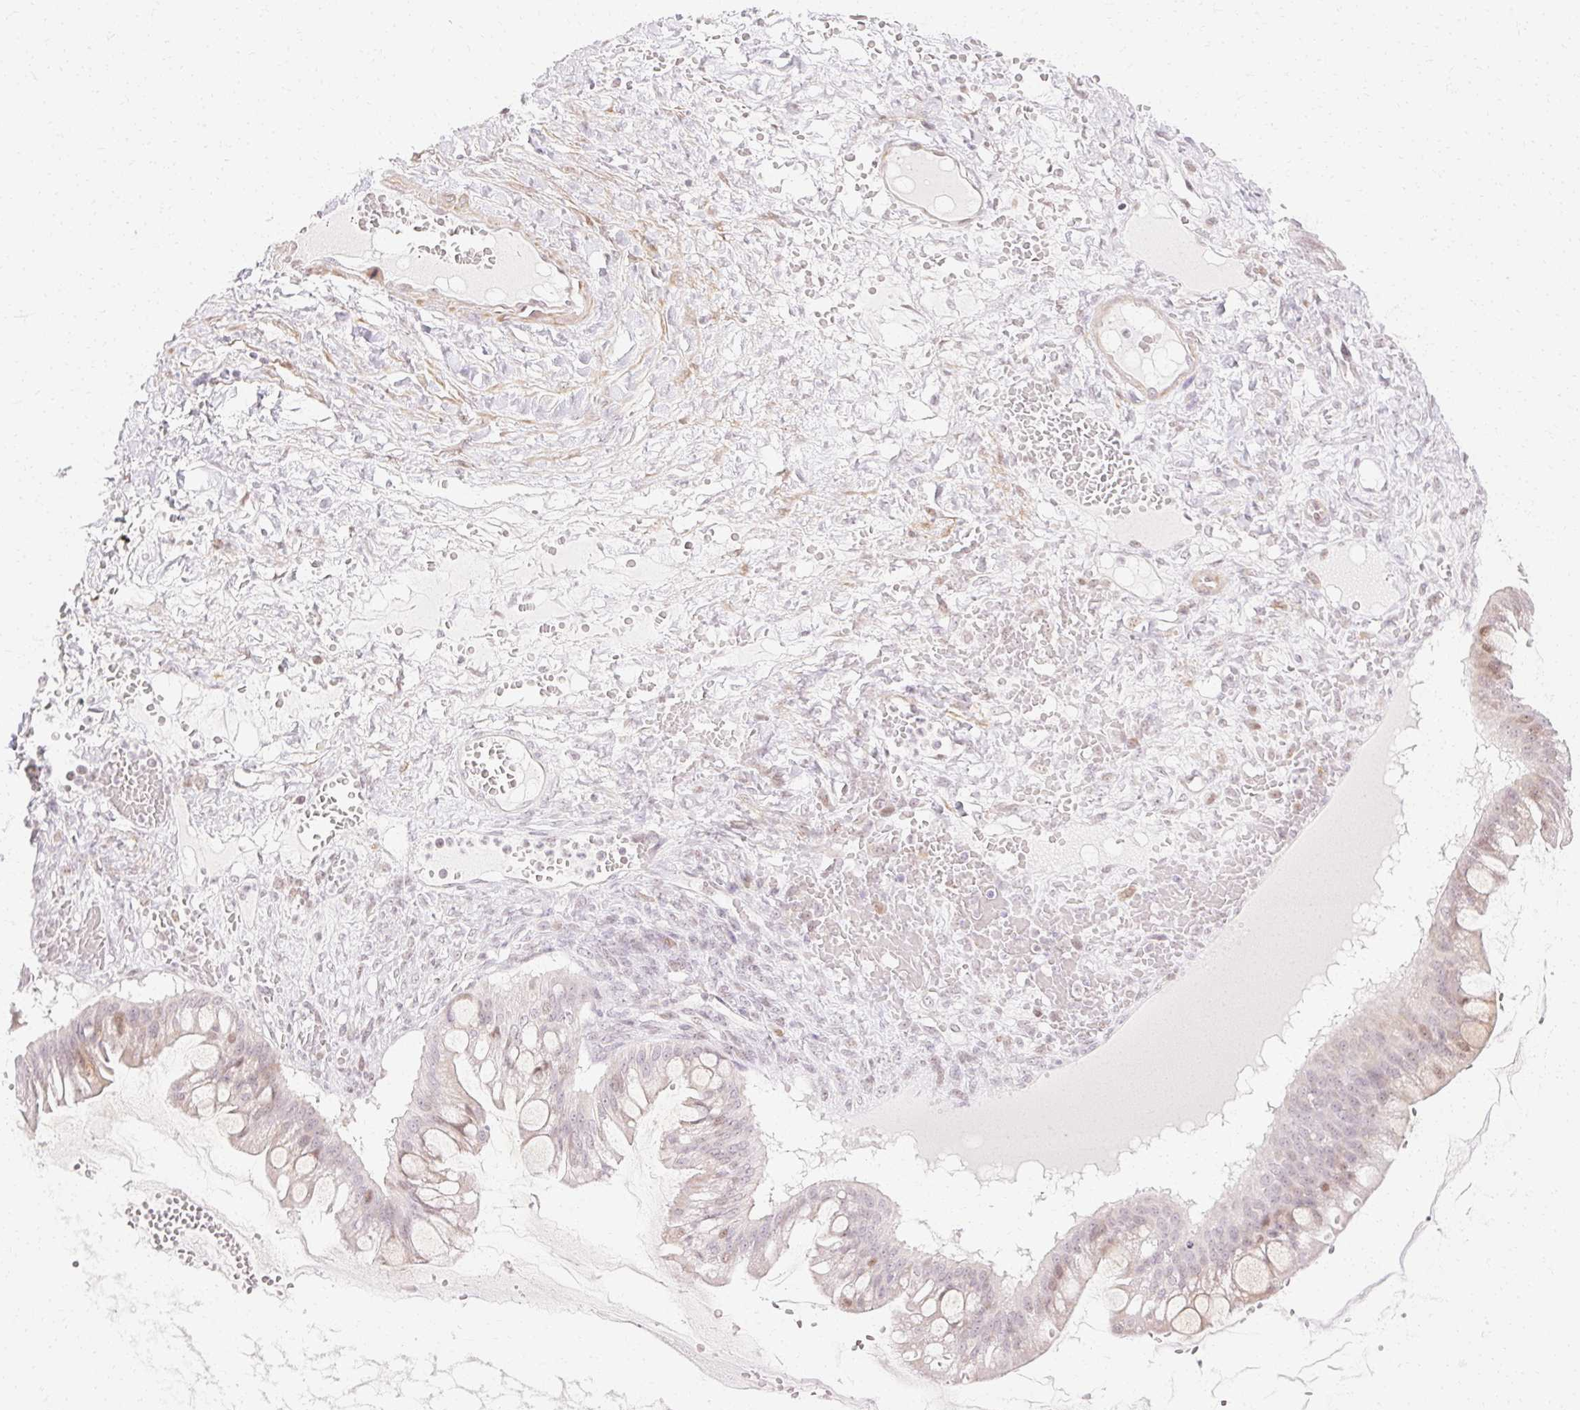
{"staining": {"intensity": "weak", "quantity": "<25%", "location": "nuclear"}, "tissue": "ovarian cancer", "cell_type": "Tumor cells", "image_type": "cancer", "snomed": [{"axis": "morphology", "description": "Cystadenocarcinoma, mucinous, NOS"}, {"axis": "topography", "description": "Ovary"}], "caption": "DAB immunohistochemical staining of ovarian cancer (mucinous cystadenocarcinoma) reveals no significant positivity in tumor cells.", "gene": "C3orf49", "patient": {"sex": "female", "age": 73}}